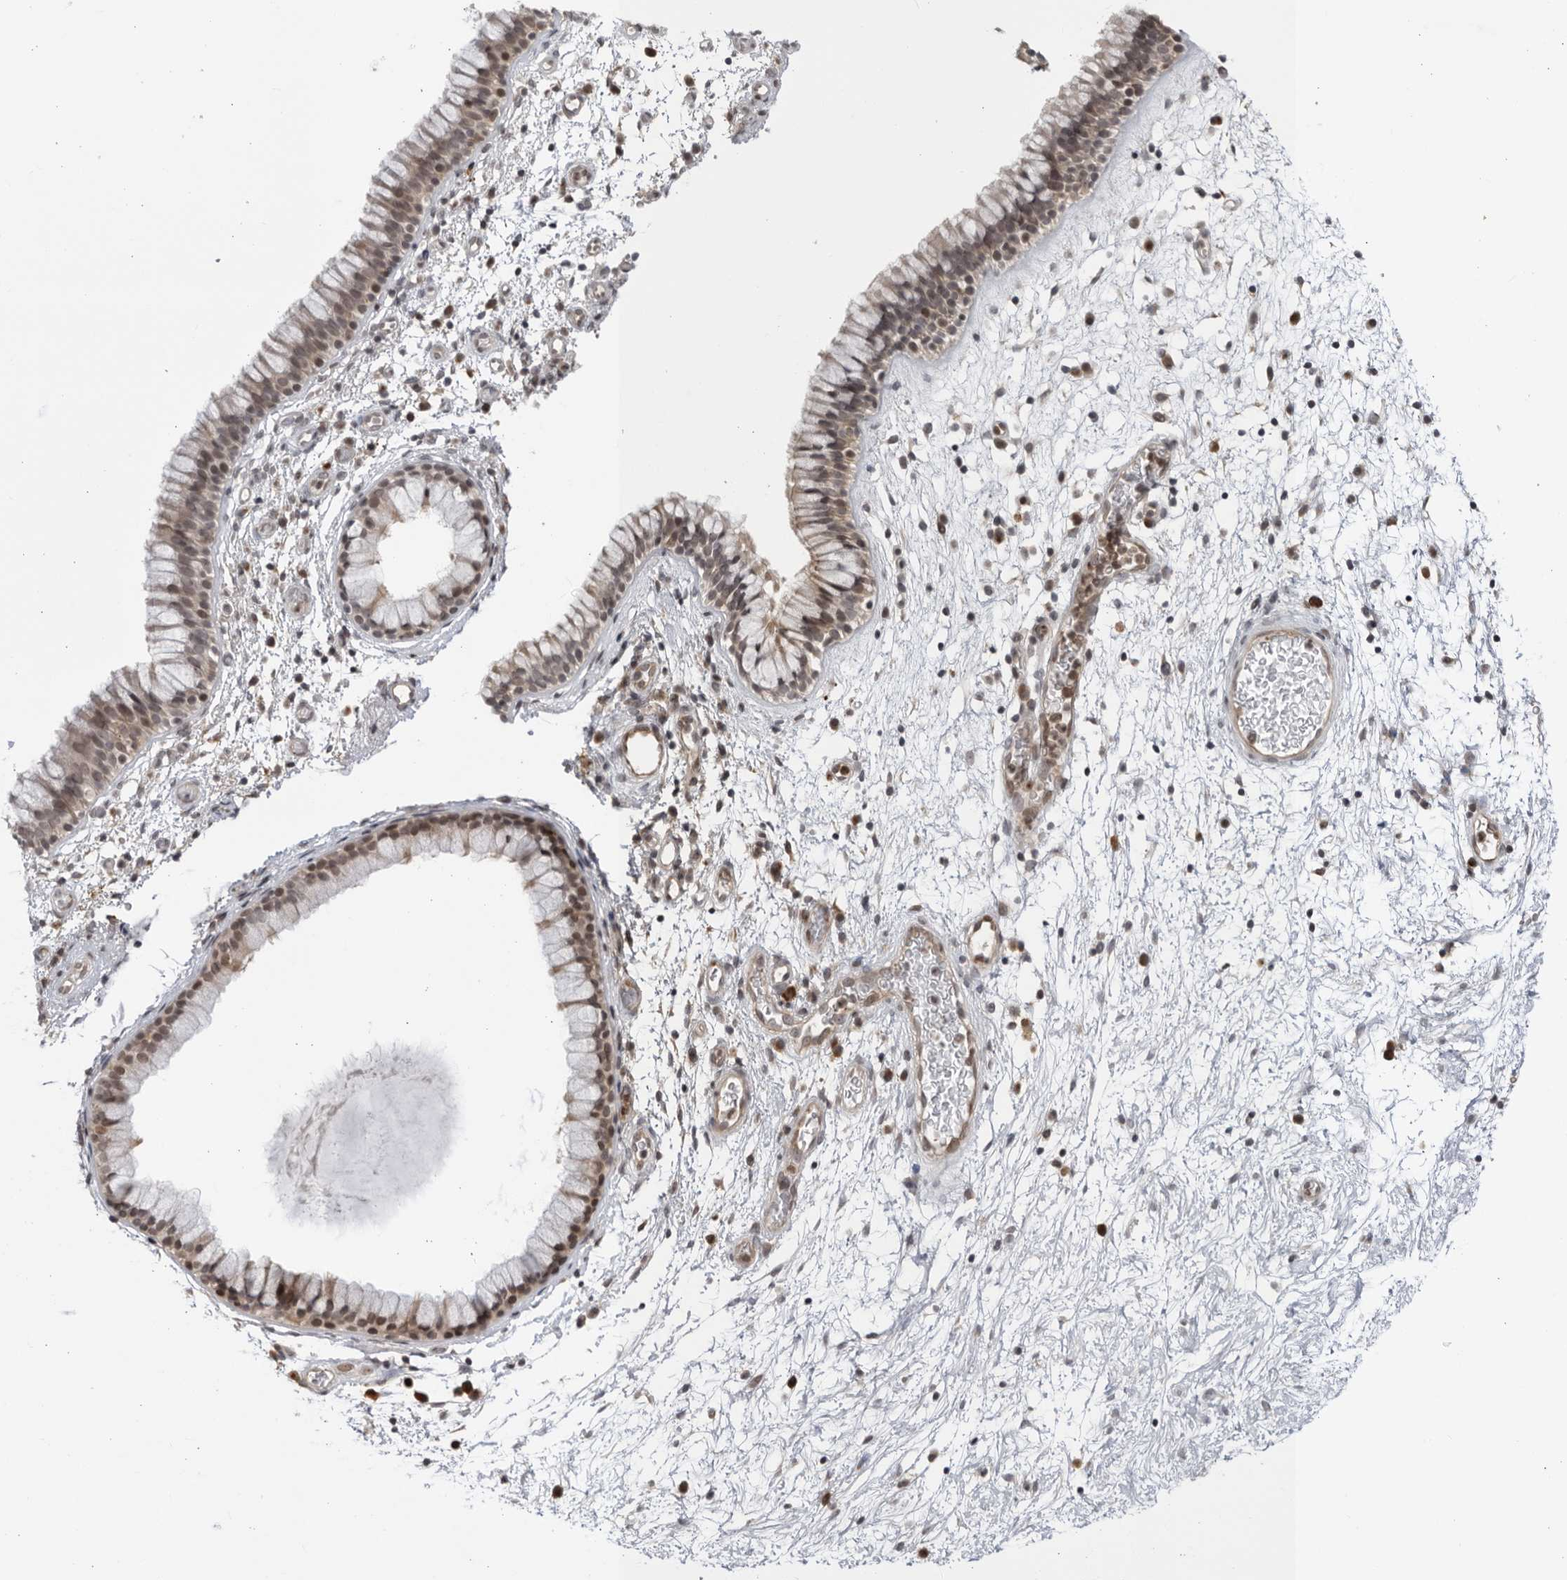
{"staining": {"intensity": "weak", "quantity": ">75%", "location": "cytoplasmic/membranous,nuclear"}, "tissue": "nasopharynx", "cell_type": "Respiratory epithelial cells", "image_type": "normal", "snomed": [{"axis": "morphology", "description": "Normal tissue, NOS"}, {"axis": "morphology", "description": "Inflammation, NOS"}, {"axis": "topography", "description": "Nasopharynx"}], "caption": "Normal nasopharynx displays weak cytoplasmic/membranous,nuclear positivity in approximately >75% of respiratory epithelial cells, visualized by immunohistochemistry.", "gene": "DTL", "patient": {"sex": "male", "age": 48}}